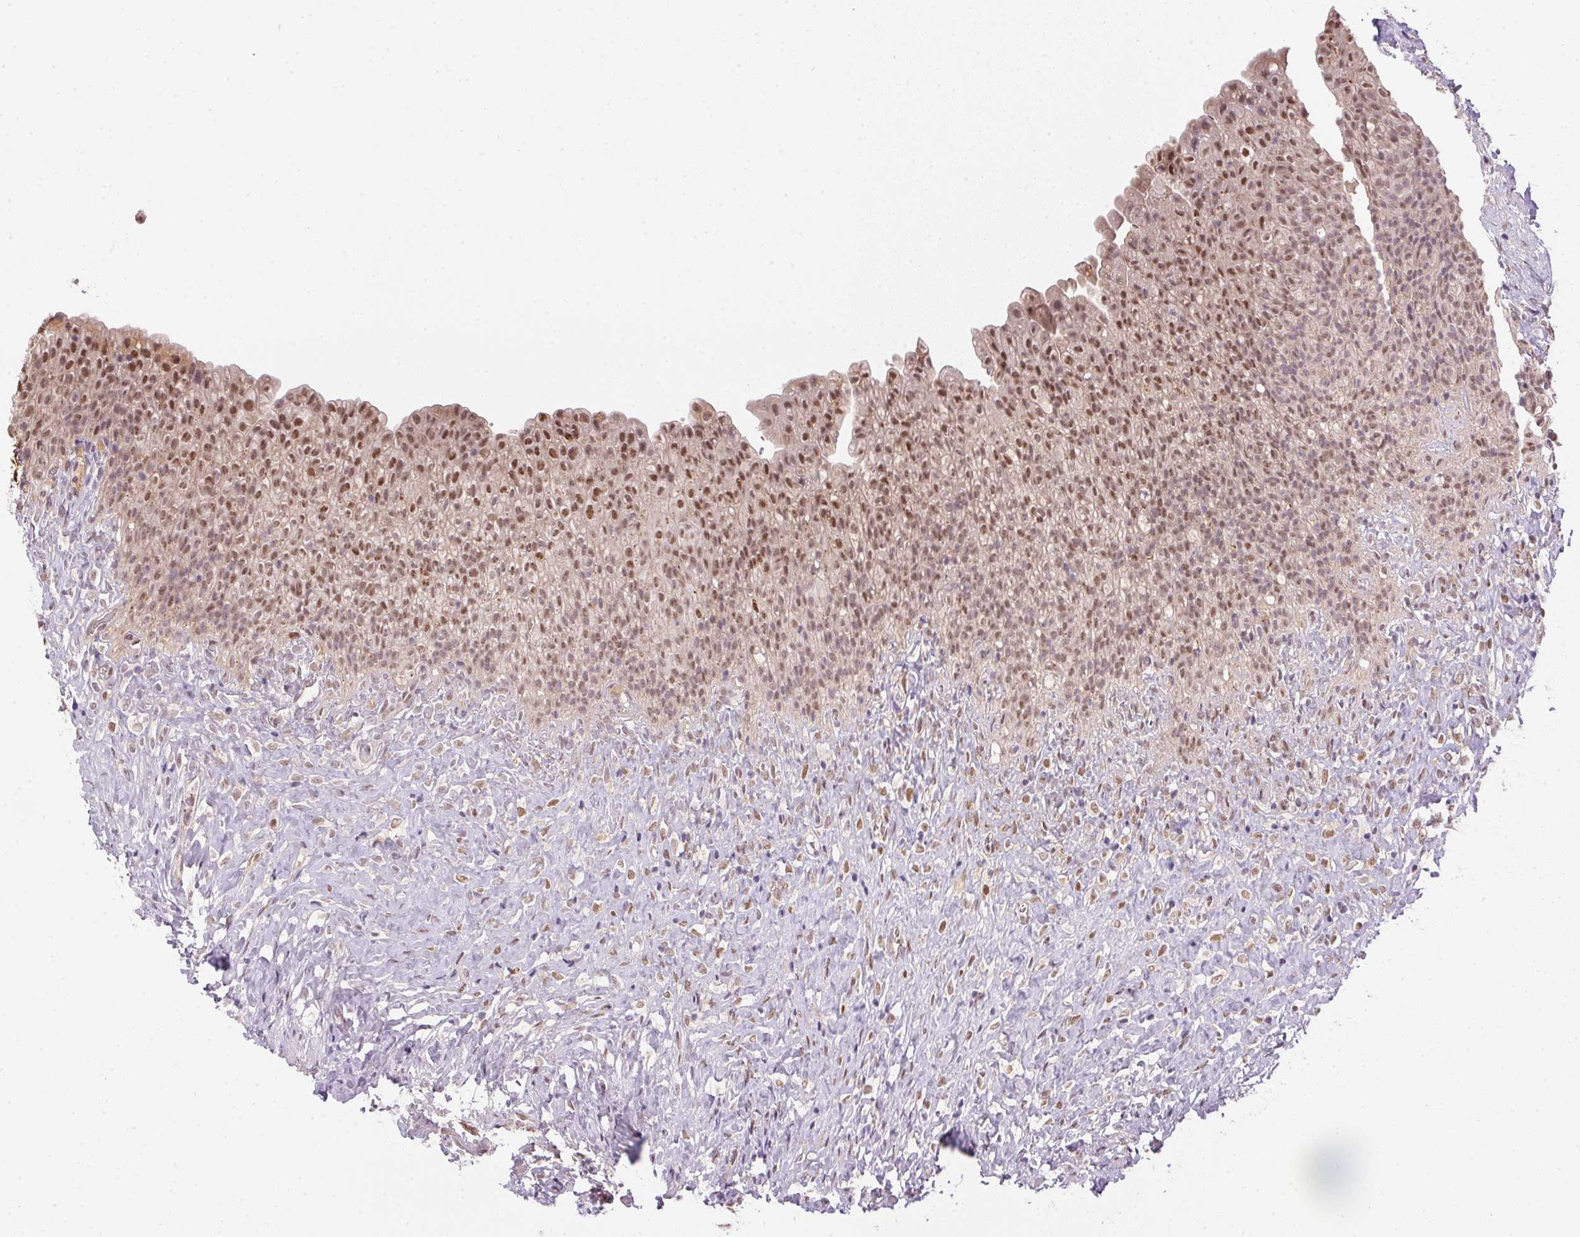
{"staining": {"intensity": "moderate", "quantity": "25%-75%", "location": "nuclear"}, "tissue": "urinary bladder", "cell_type": "Urothelial cells", "image_type": "normal", "snomed": [{"axis": "morphology", "description": "Normal tissue, NOS"}, {"axis": "topography", "description": "Urinary bladder"}, {"axis": "topography", "description": "Prostate"}], "caption": "Immunohistochemistry (IHC) of benign human urinary bladder displays medium levels of moderate nuclear positivity in approximately 25%-75% of urothelial cells.", "gene": "CFAP92", "patient": {"sex": "male", "age": 76}}